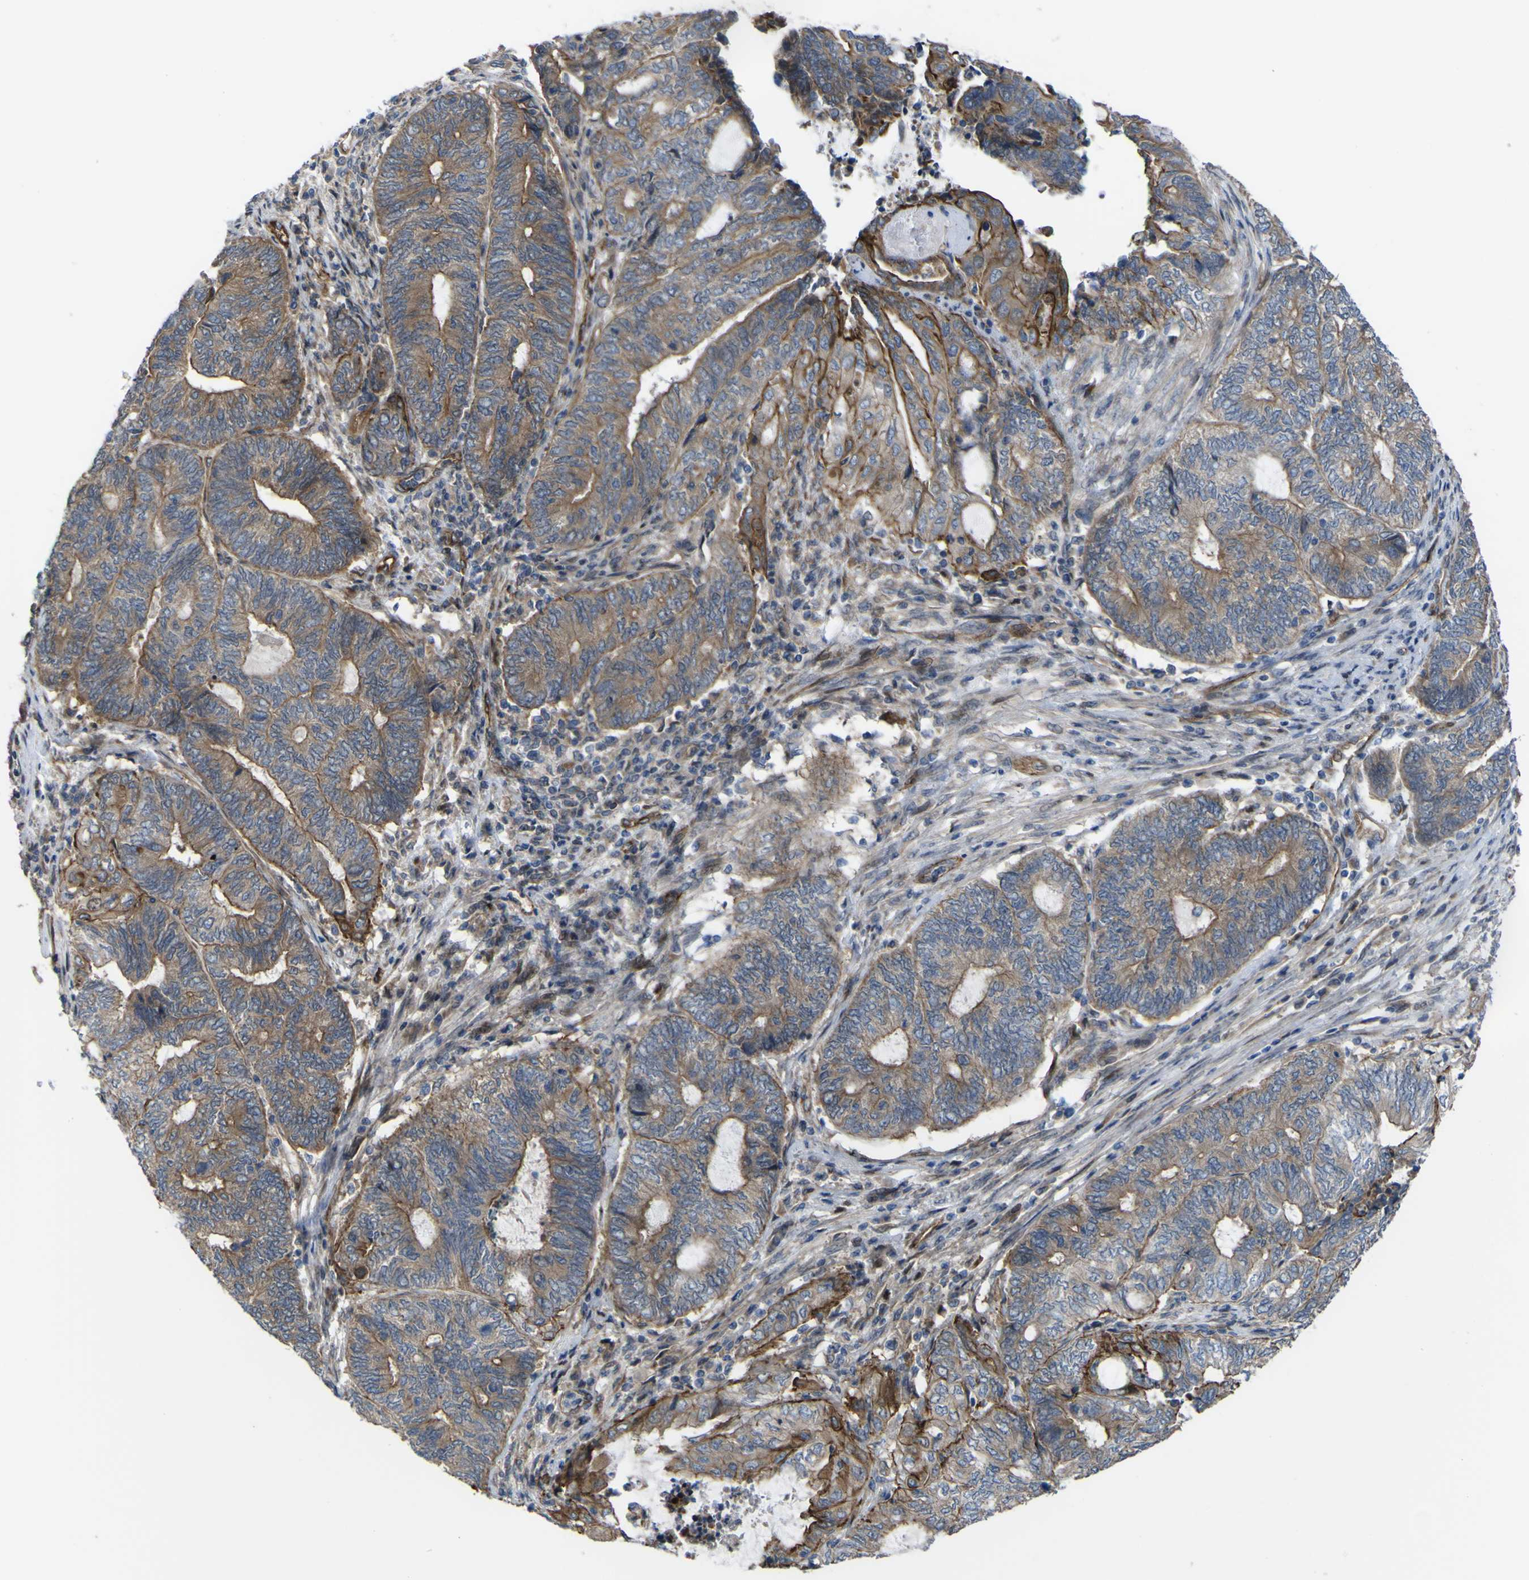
{"staining": {"intensity": "weak", "quantity": ">75%", "location": "cytoplasmic/membranous"}, "tissue": "endometrial cancer", "cell_type": "Tumor cells", "image_type": "cancer", "snomed": [{"axis": "morphology", "description": "Adenocarcinoma, NOS"}, {"axis": "topography", "description": "Uterus"}, {"axis": "topography", "description": "Endometrium"}], "caption": "High-power microscopy captured an IHC image of endometrial cancer, revealing weak cytoplasmic/membranous staining in about >75% of tumor cells.", "gene": "FBXO30", "patient": {"sex": "female", "age": 70}}